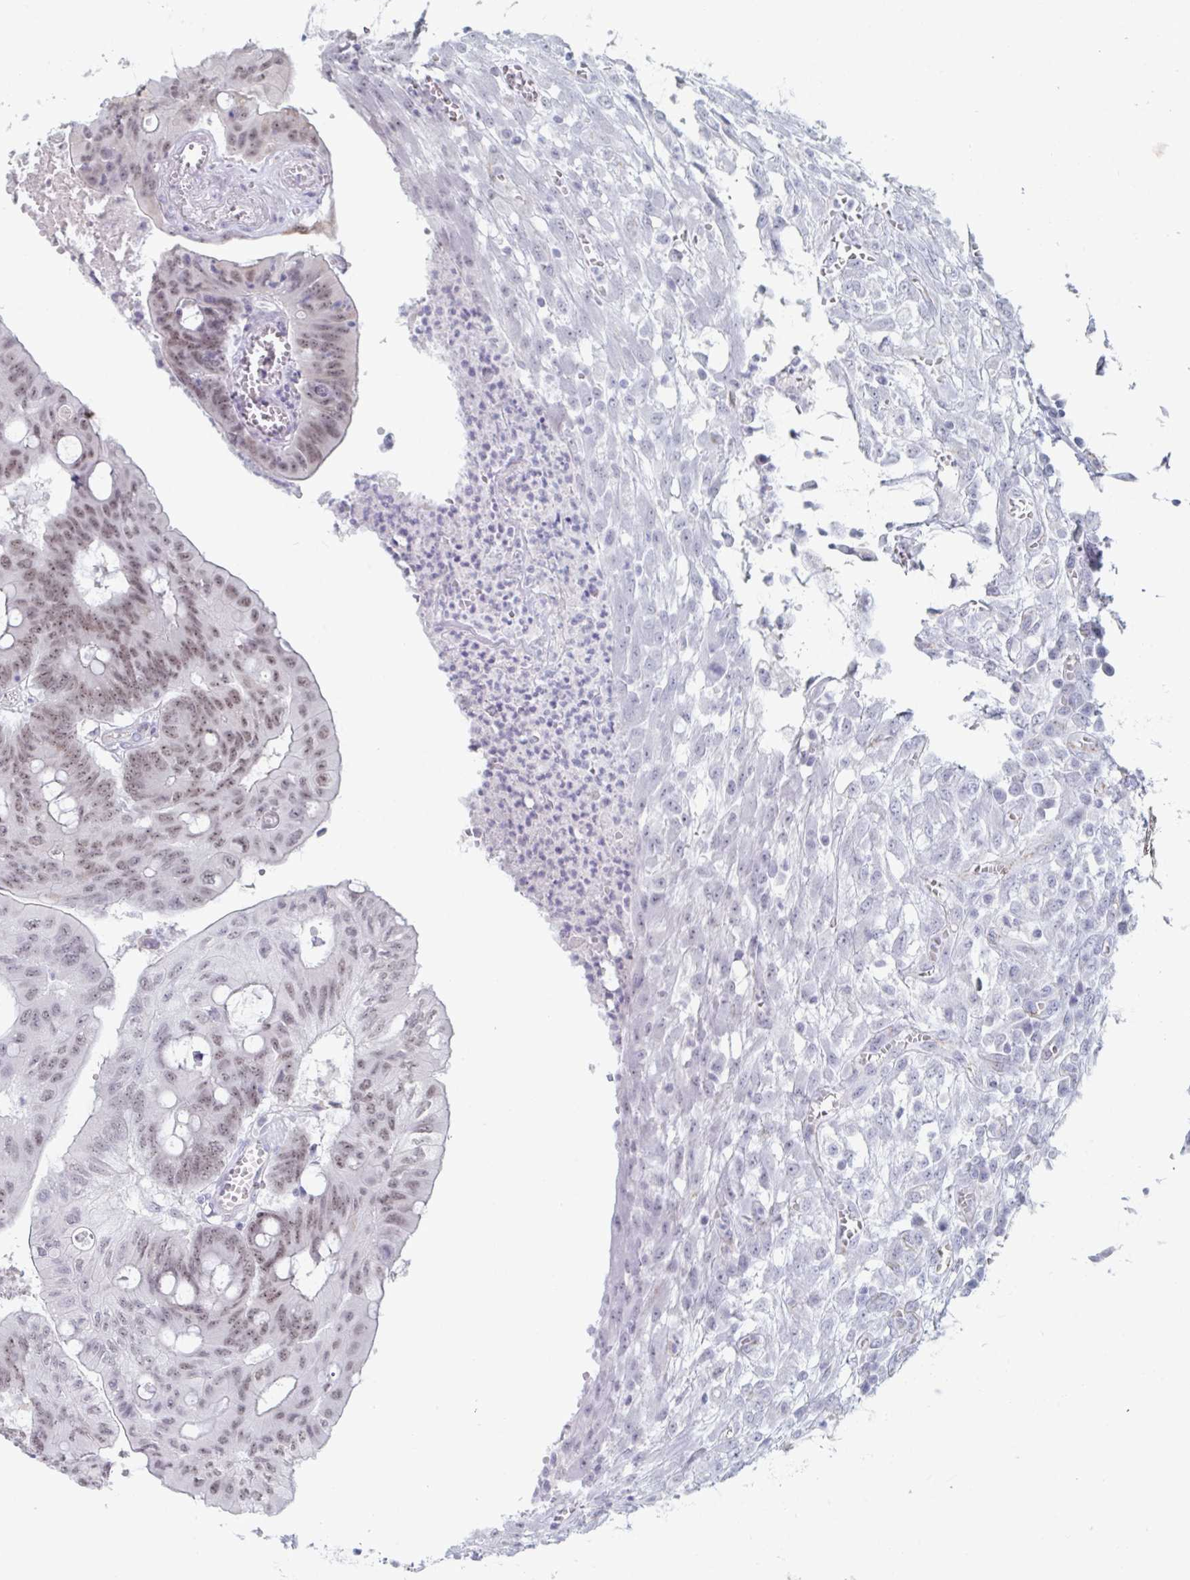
{"staining": {"intensity": "weak", "quantity": "25%-75%", "location": "nuclear"}, "tissue": "colorectal cancer", "cell_type": "Tumor cells", "image_type": "cancer", "snomed": [{"axis": "morphology", "description": "Adenocarcinoma, NOS"}, {"axis": "topography", "description": "Colon"}], "caption": "The micrograph reveals immunohistochemical staining of colorectal cancer (adenocarcinoma). There is weak nuclear expression is identified in about 25%-75% of tumor cells.", "gene": "FOXA1", "patient": {"sex": "male", "age": 65}}